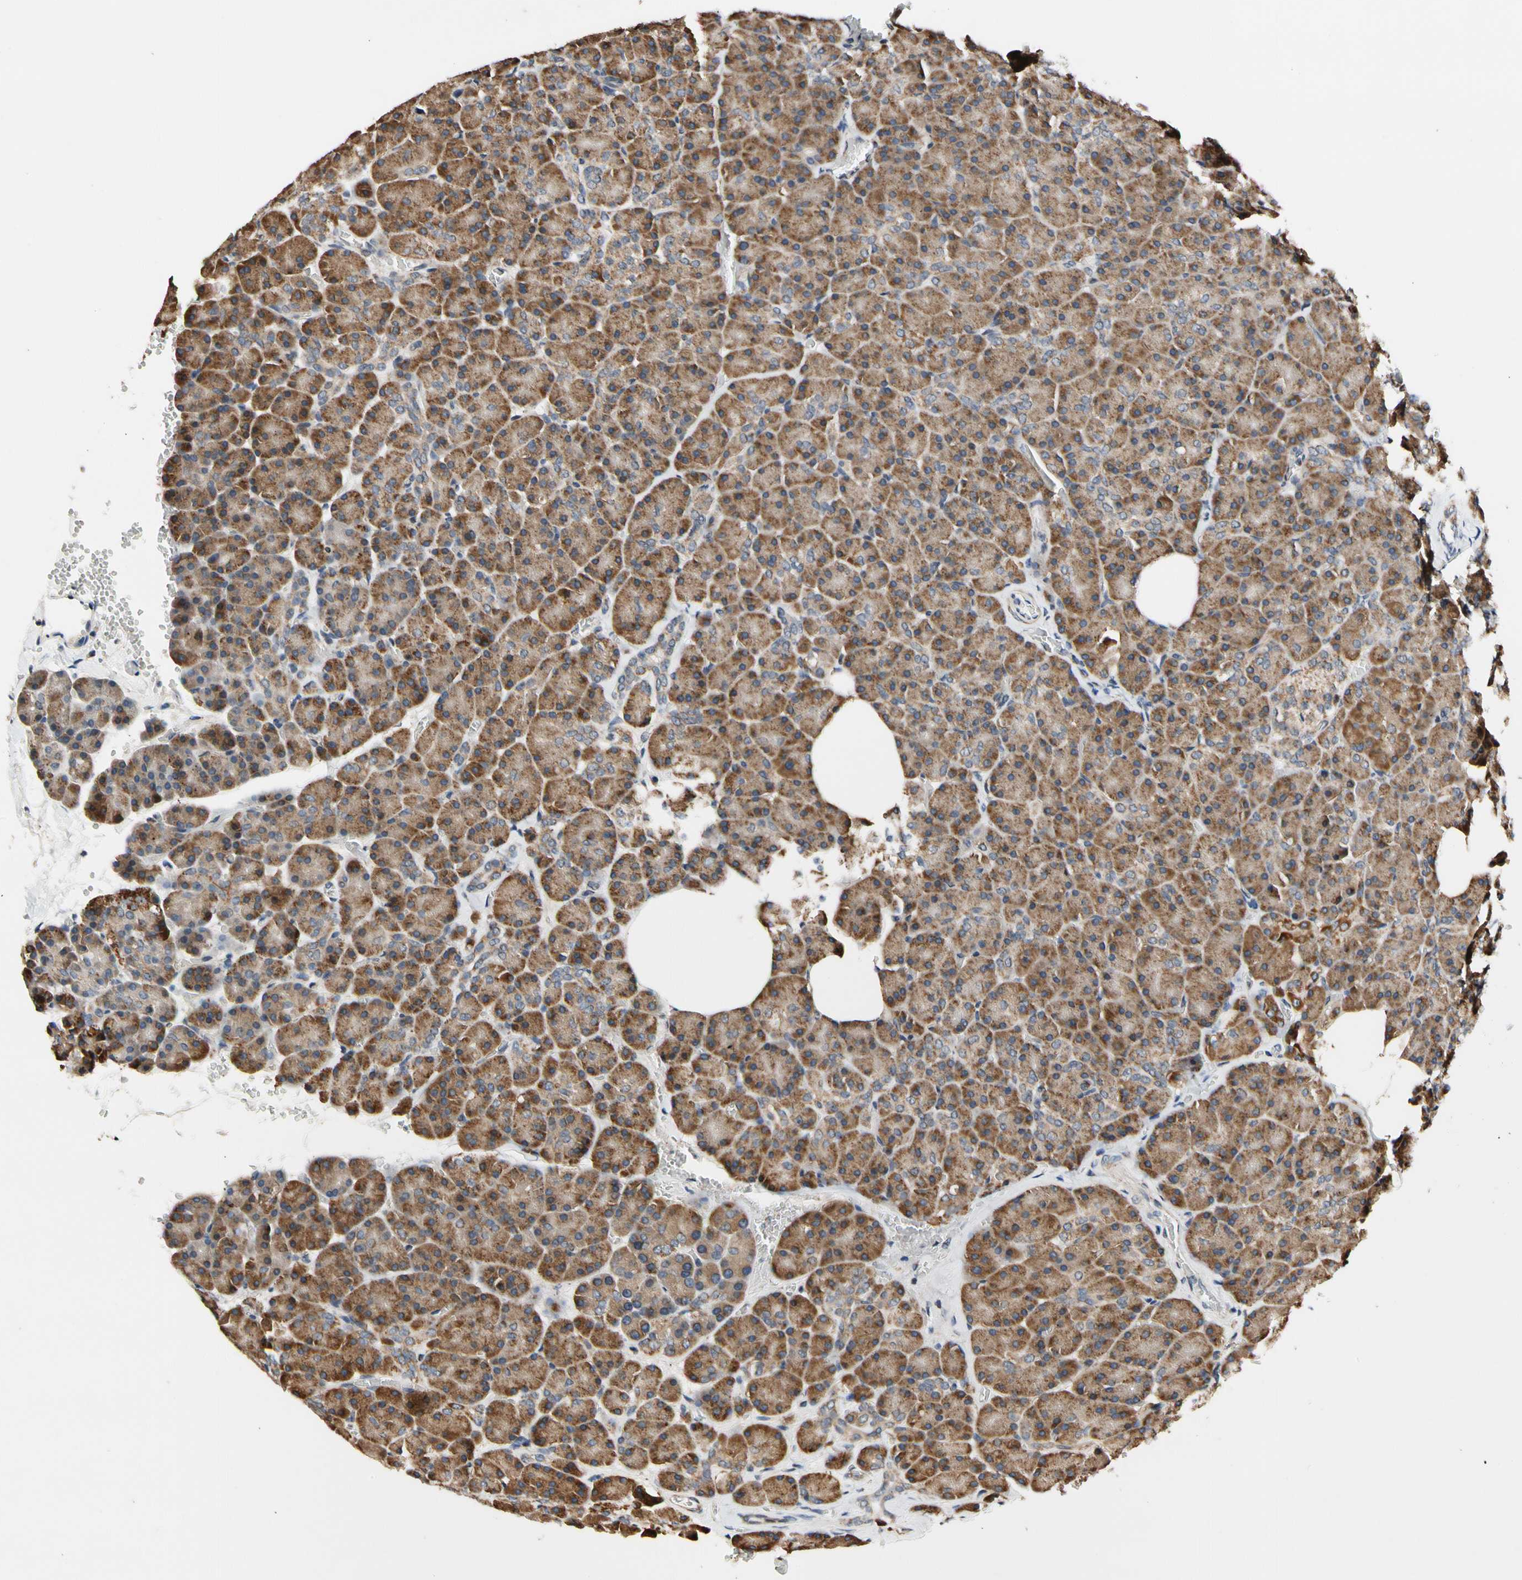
{"staining": {"intensity": "moderate", "quantity": ">75%", "location": "cytoplasmic/membranous"}, "tissue": "pancreas", "cell_type": "Exocrine glandular cells", "image_type": "normal", "snomed": [{"axis": "morphology", "description": "Normal tissue, NOS"}, {"axis": "topography", "description": "Pancreas"}], "caption": "Protein analysis of unremarkable pancreas displays moderate cytoplasmic/membranous expression in about >75% of exocrine glandular cells. The staining was performed using DAB (3,3'-diaminobenzidine) to visualize the protein expression in brown, while the nuclei were stained in blue with hematoxylin (Magnification: 20x).", "gene": "KHDC4", "patient": {"sex": "female", "age": 35}}